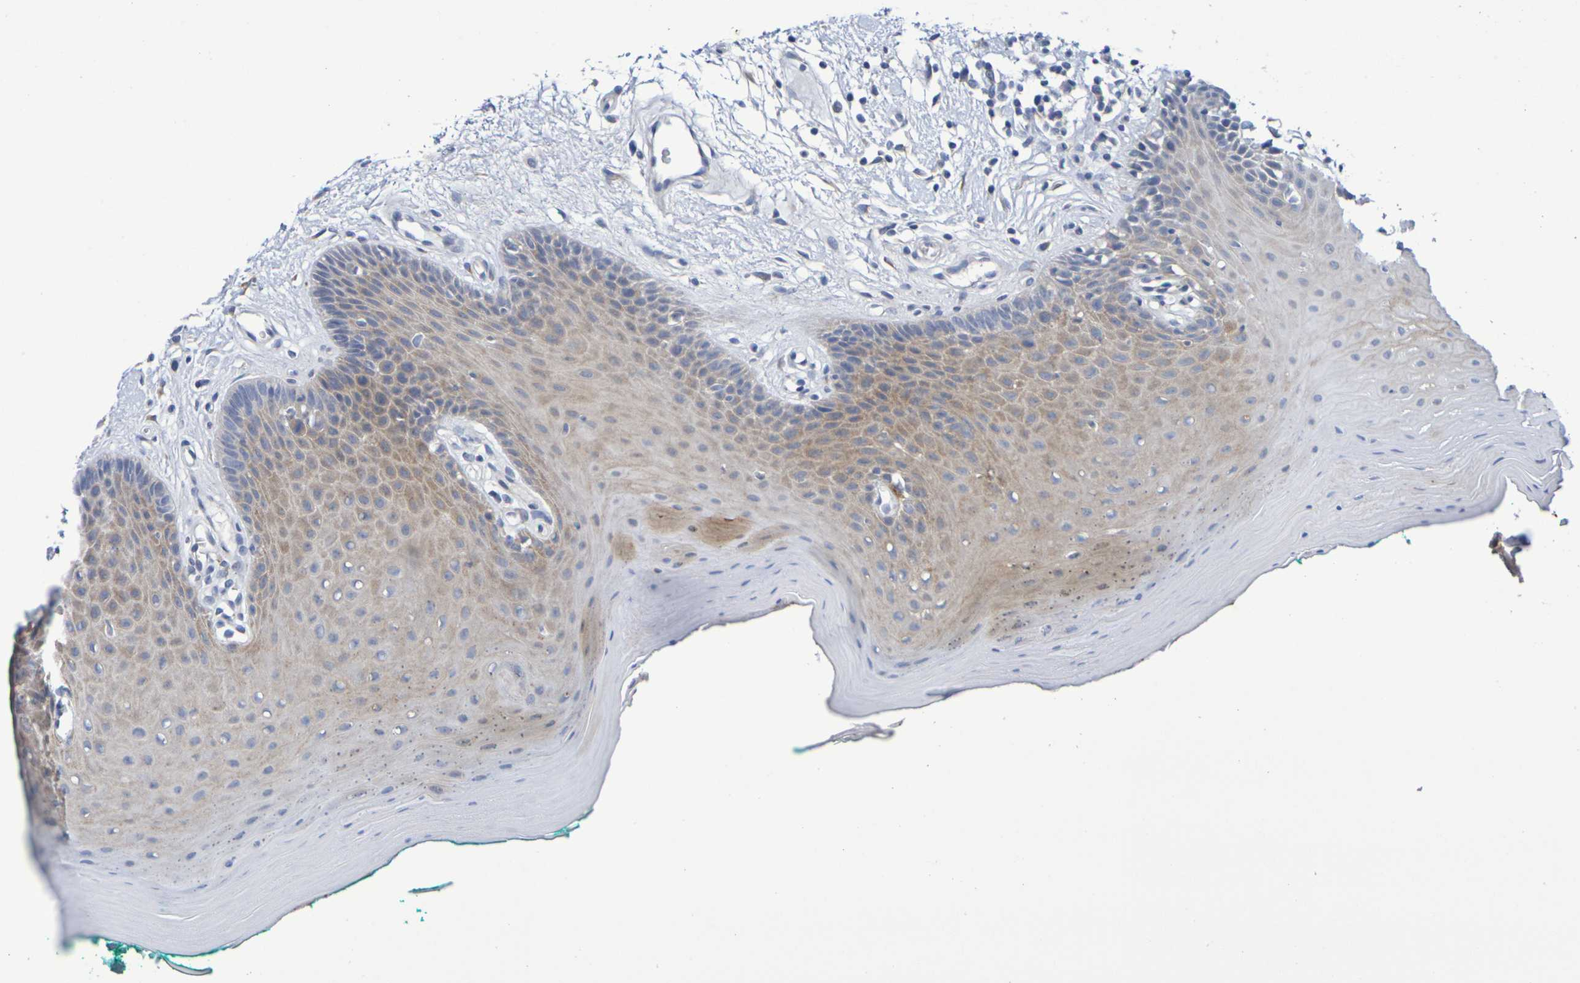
{"staining": {"intensity": "weak", "quantity": ">75%", "location": "cytoplasmic/membranous"}, "tissue": "oral mucosa", "cell_type": "Squamous epithelial cells", "image_type": "normal", "snomed": [{"axis": "morphology", "description": "Normal tissue, NOS"}, {"axis": "topography", "description": "Skeletal muscle"}, {"axis": "topography", "description": "Oral tissue"}], "caption": "The histopathology image exhibits a brown stain indicating the presence of a protein in the cytoplasmic/membranous of squamous epithelial cells in oral mucosa. Immunohistochemistry stains the protein of interest in brown and the nuclei are stained blue.", "gene": "SDC4", "patient": {"sex": "male", "age": 58}}